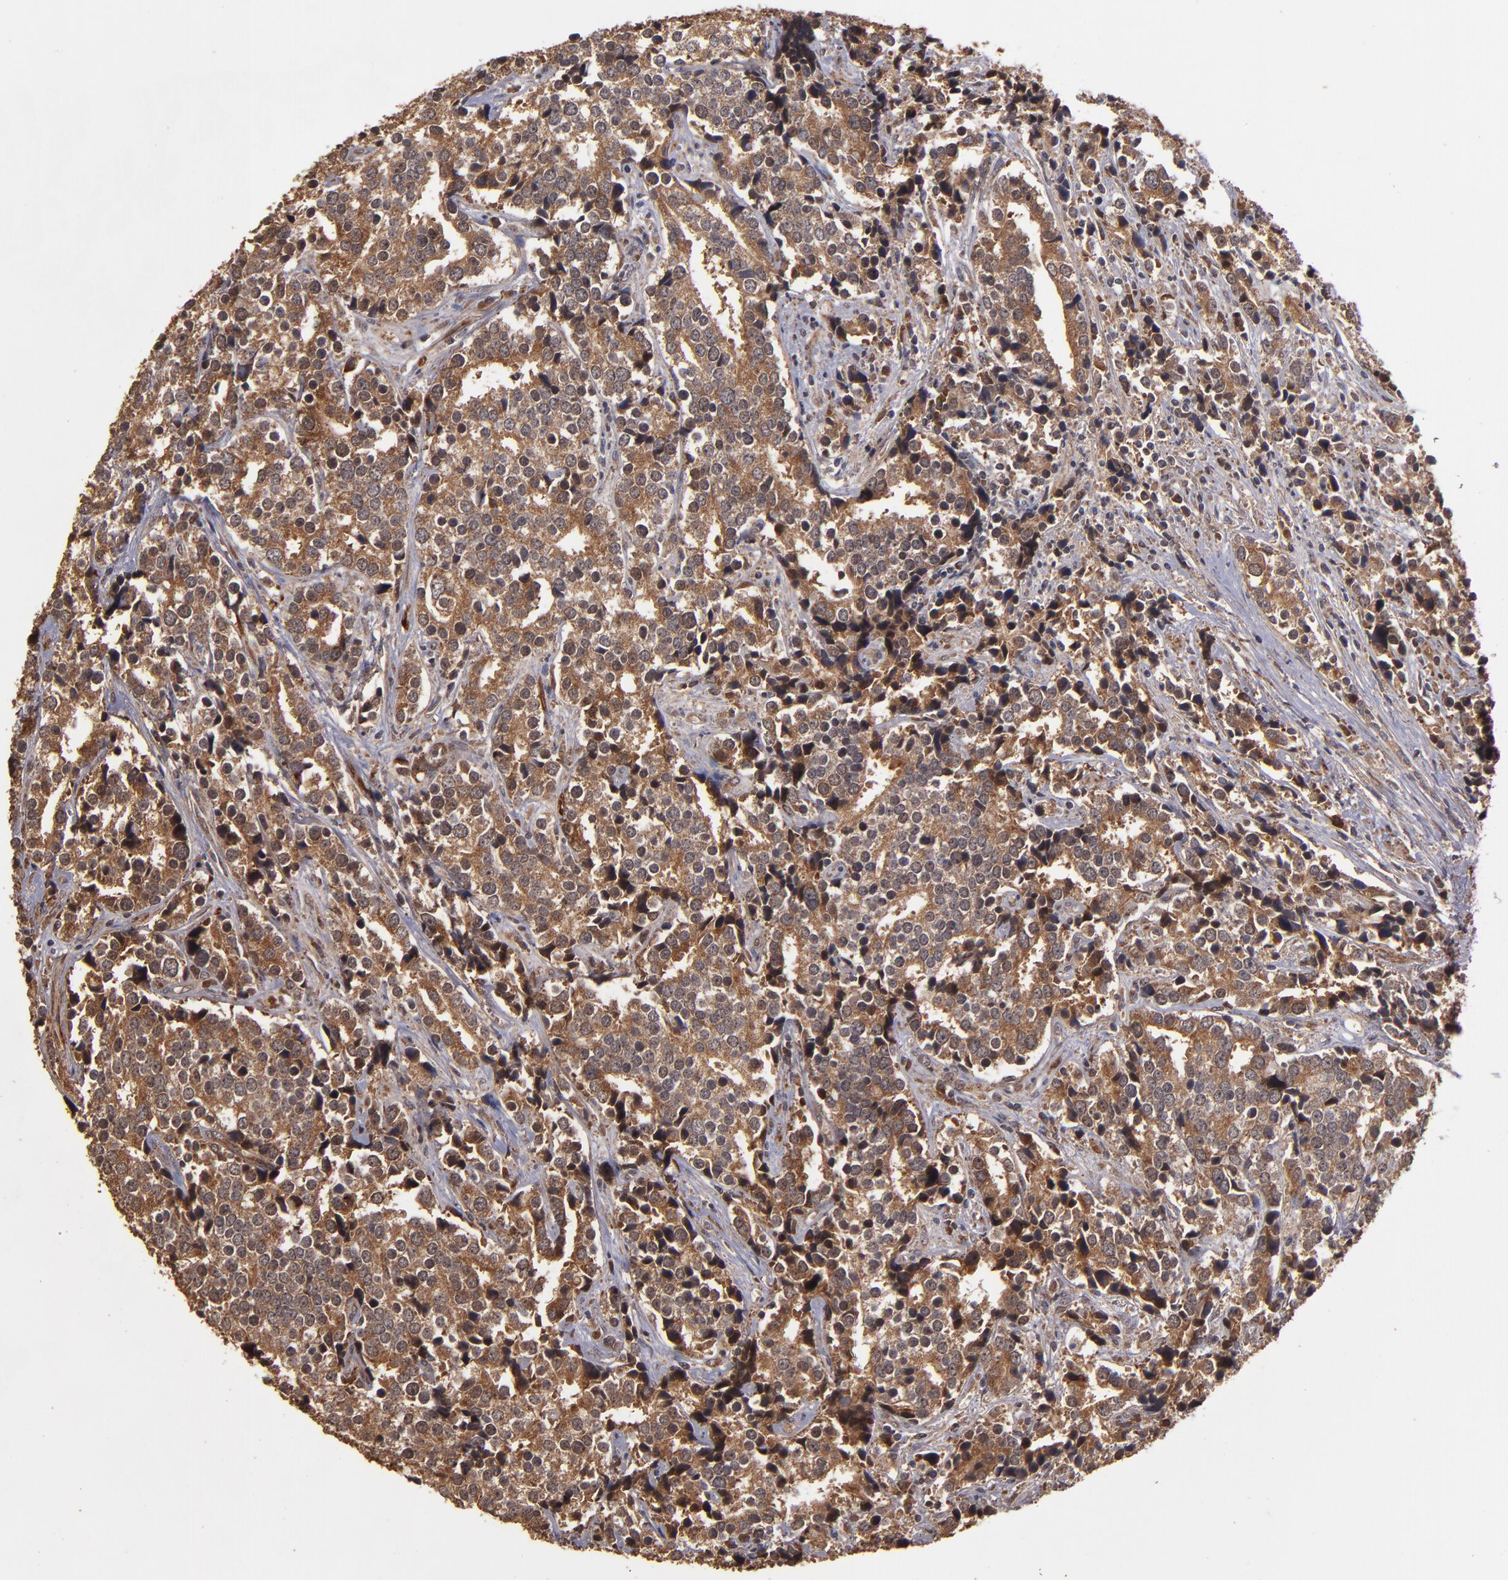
{"staining": {"intensity": "strong", "quantity": ">75%", "location": "cytoplasmic/membranous"}, "tissue": "prostate cancer", "cell_type": "Tumor cells", "image_type": "cancer", "snomed": [{"axis": "morphology", "description": "Adenocarcinoma, High grade"}, {"axis": "topography", "description": "Prostate"}], "caption": "This image exhibits immunohistochemistry staining of human prostate cancer (adenocarcinoma (high-grade)), with high strong cytoplasmic/membranous positivity in about >75% of tumor cells.", "gene": "TXNDC16", "patient": {"sex": "male", "age": 71}}